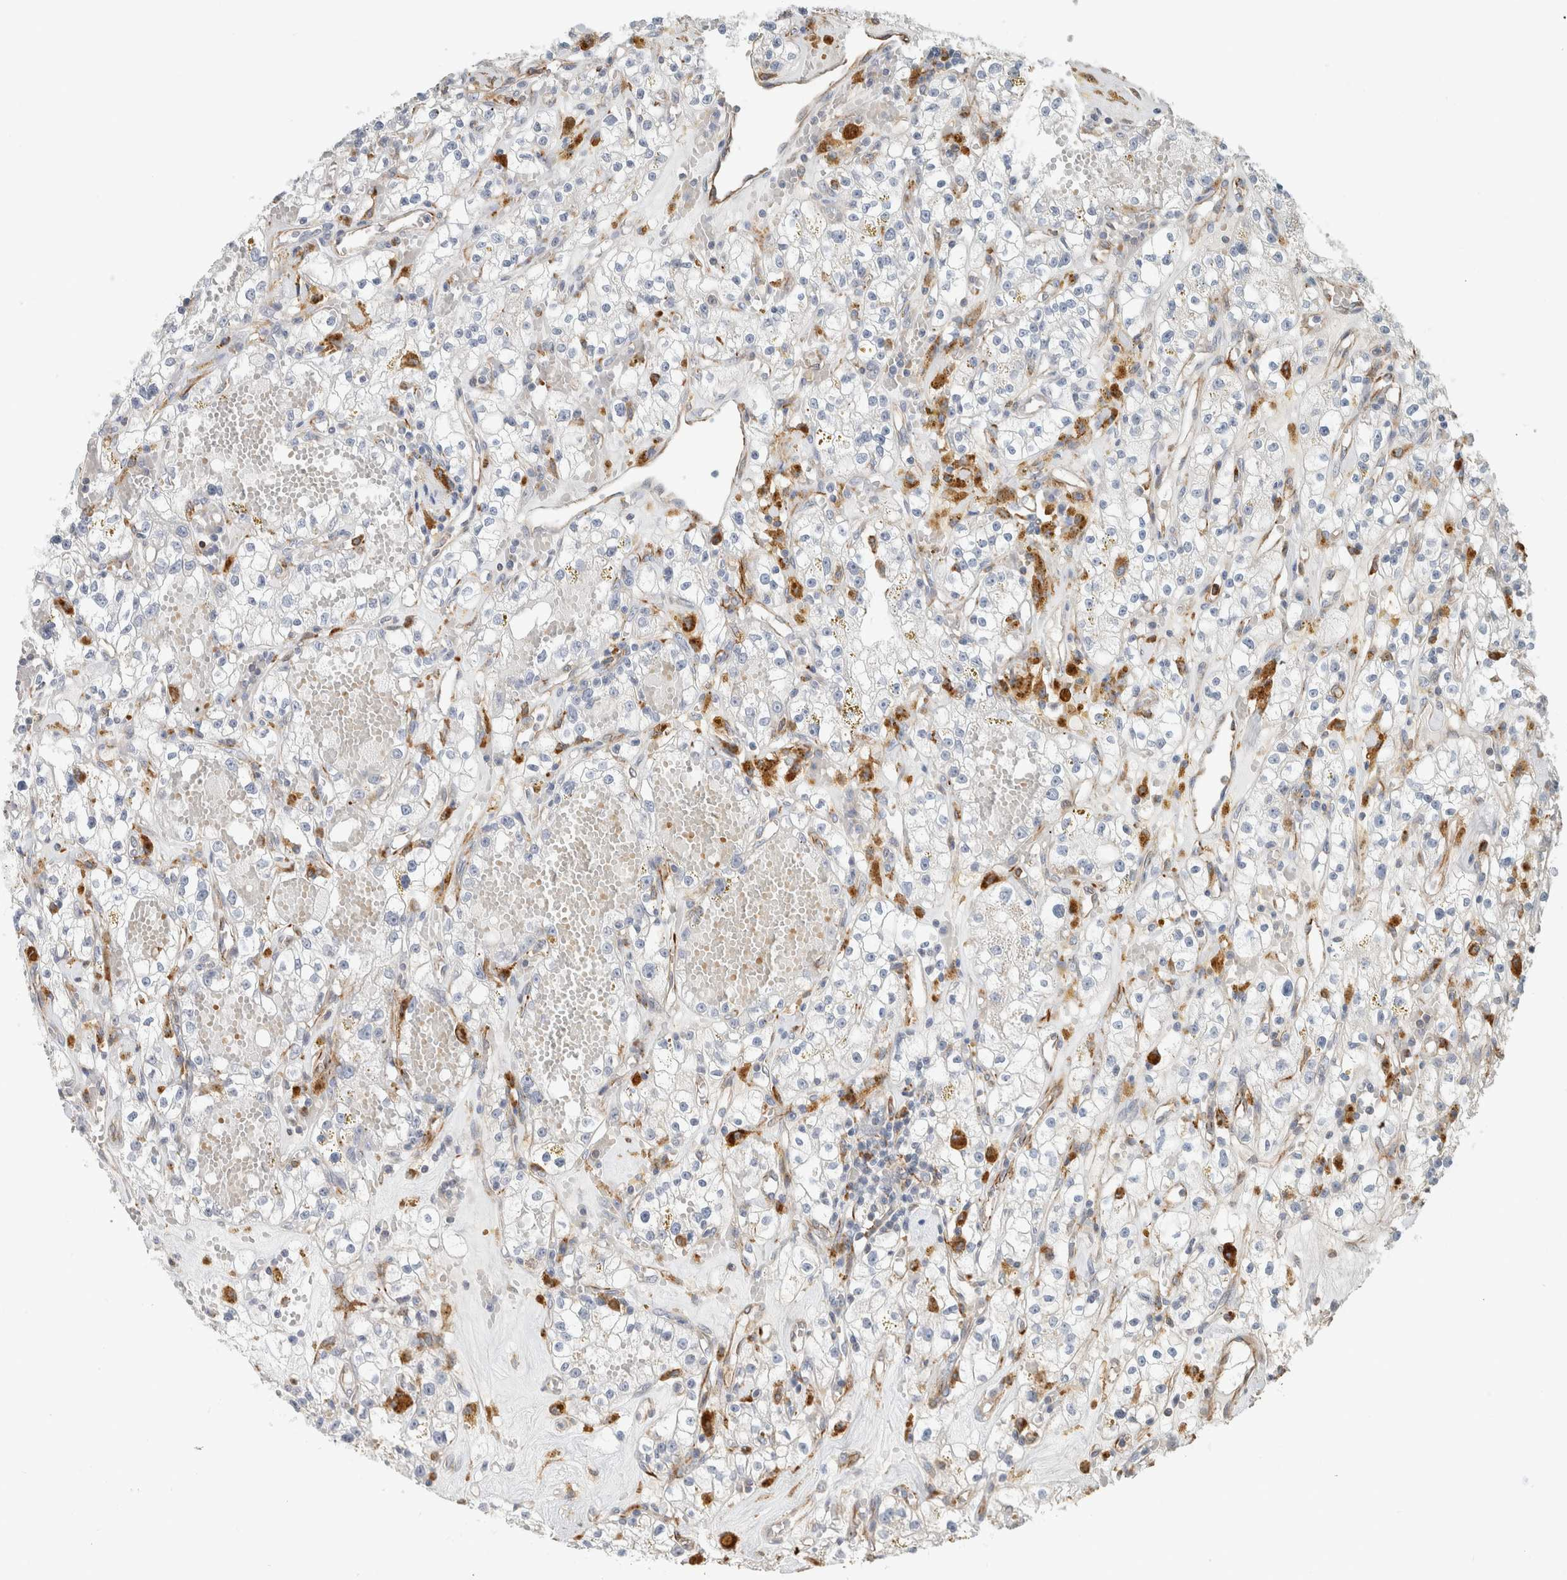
{"staining": {"intensity": "negative", "quantity": "none", "location": "none"}, "tissue": "renal cancer", "cell_type": "Tumor cells", "image_type": "cancer", "snomed": [{"axis": "morphology", "description": "Adenocarcinoma, NOS"}, {"axis": "topography", "description": "Kidney"}], "caption": "DAB (3,3'-diaminobenzidine) immunohistochemical staining of renal cancer (adenocarcinoma) exhibits no significant positivity in tumor cells.", "gene": "LY86", "patient": {"sex": "male", "age": 56}}